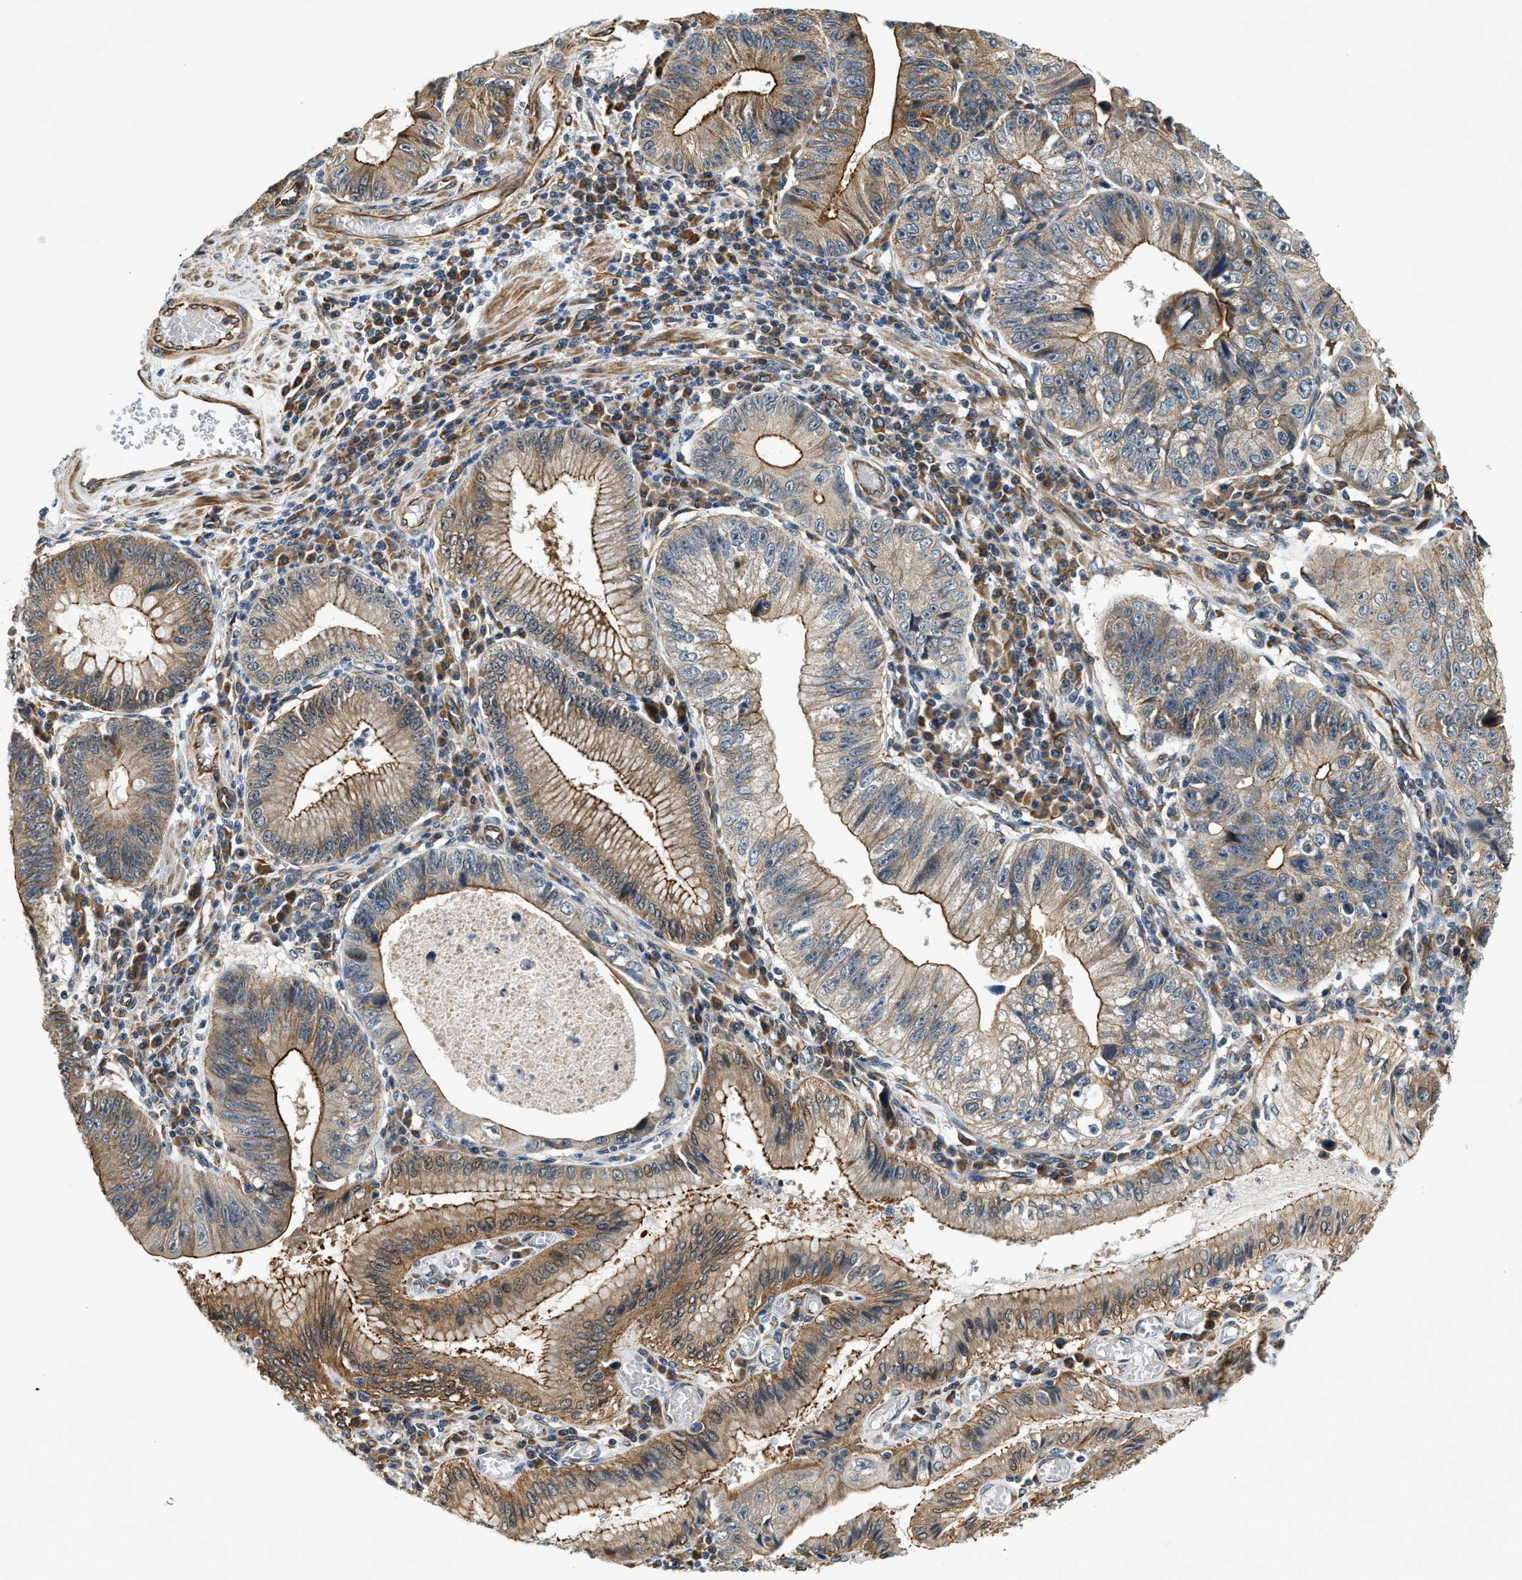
{"staining": {"intensity": "strong", "quantity": ">75%", "location": "cytoplasmic/membranous"}, "tissue": "stomach cancer", "cell_type": "Tumor cells", "image_type": "cancer", "snomed": [{"axis": "morphology", "description": "Adenocarcinoma, NOS"}, {"axis": "topography", "description": "Stomach"}], "caption": "Adenocarcinoma (stomach) stained for a protein demonstrates strong cytoplasmic/membranous positivity in tumor cells. Immunohistochemistry stains the protein in brown and the nuclei are stained blue.", "gene": "ALOX12", "patient": {"sex": "male", "age": 59}}